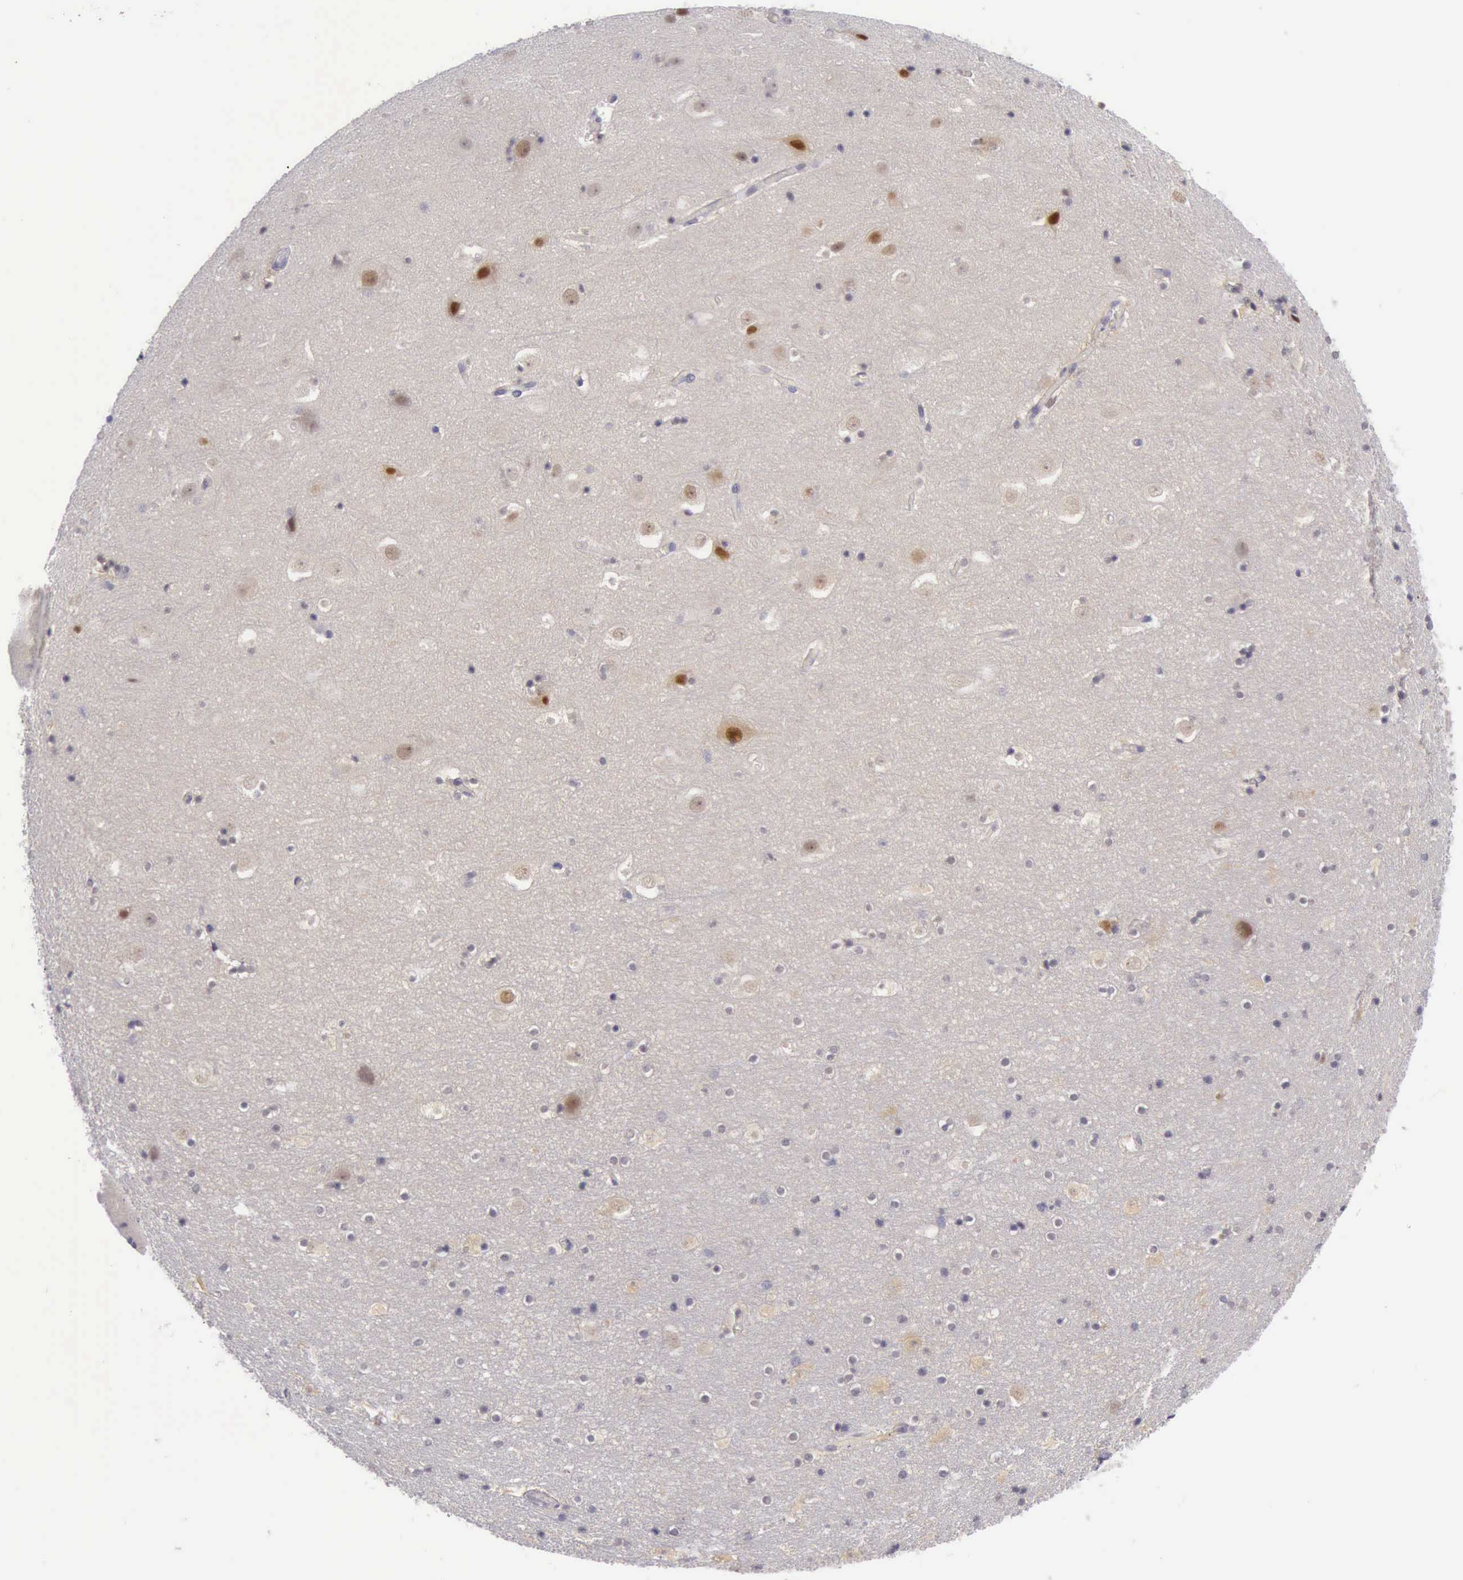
{"staining": {"intensity": "moderate", "quantity": "25%-75%", "location": "cytoplasmic/membranous,nuclear"}, "tissue": "hippocampus", "cell_type": "Glial cells", "image_type": "normal", "snomed": [{"axis": "morphology", "description": "Normal tissue, NOS"}, {"axis": "topography", "description": "Hippocampus"}], "caption": "High-power microscopy captured an immunohistochemistry (IHC) micrograph of unremarkable hippocampus, revealing moderate cytoplasmic/membranous,nuclear expression in about 25%-75% of glial cells. (Stains: DAB in brown, nuclei in blue, Microscopy: brightfield microscopy at high magnification).", "gene": "ARNT2", "patient": {"sex": "male", "age": 45}}